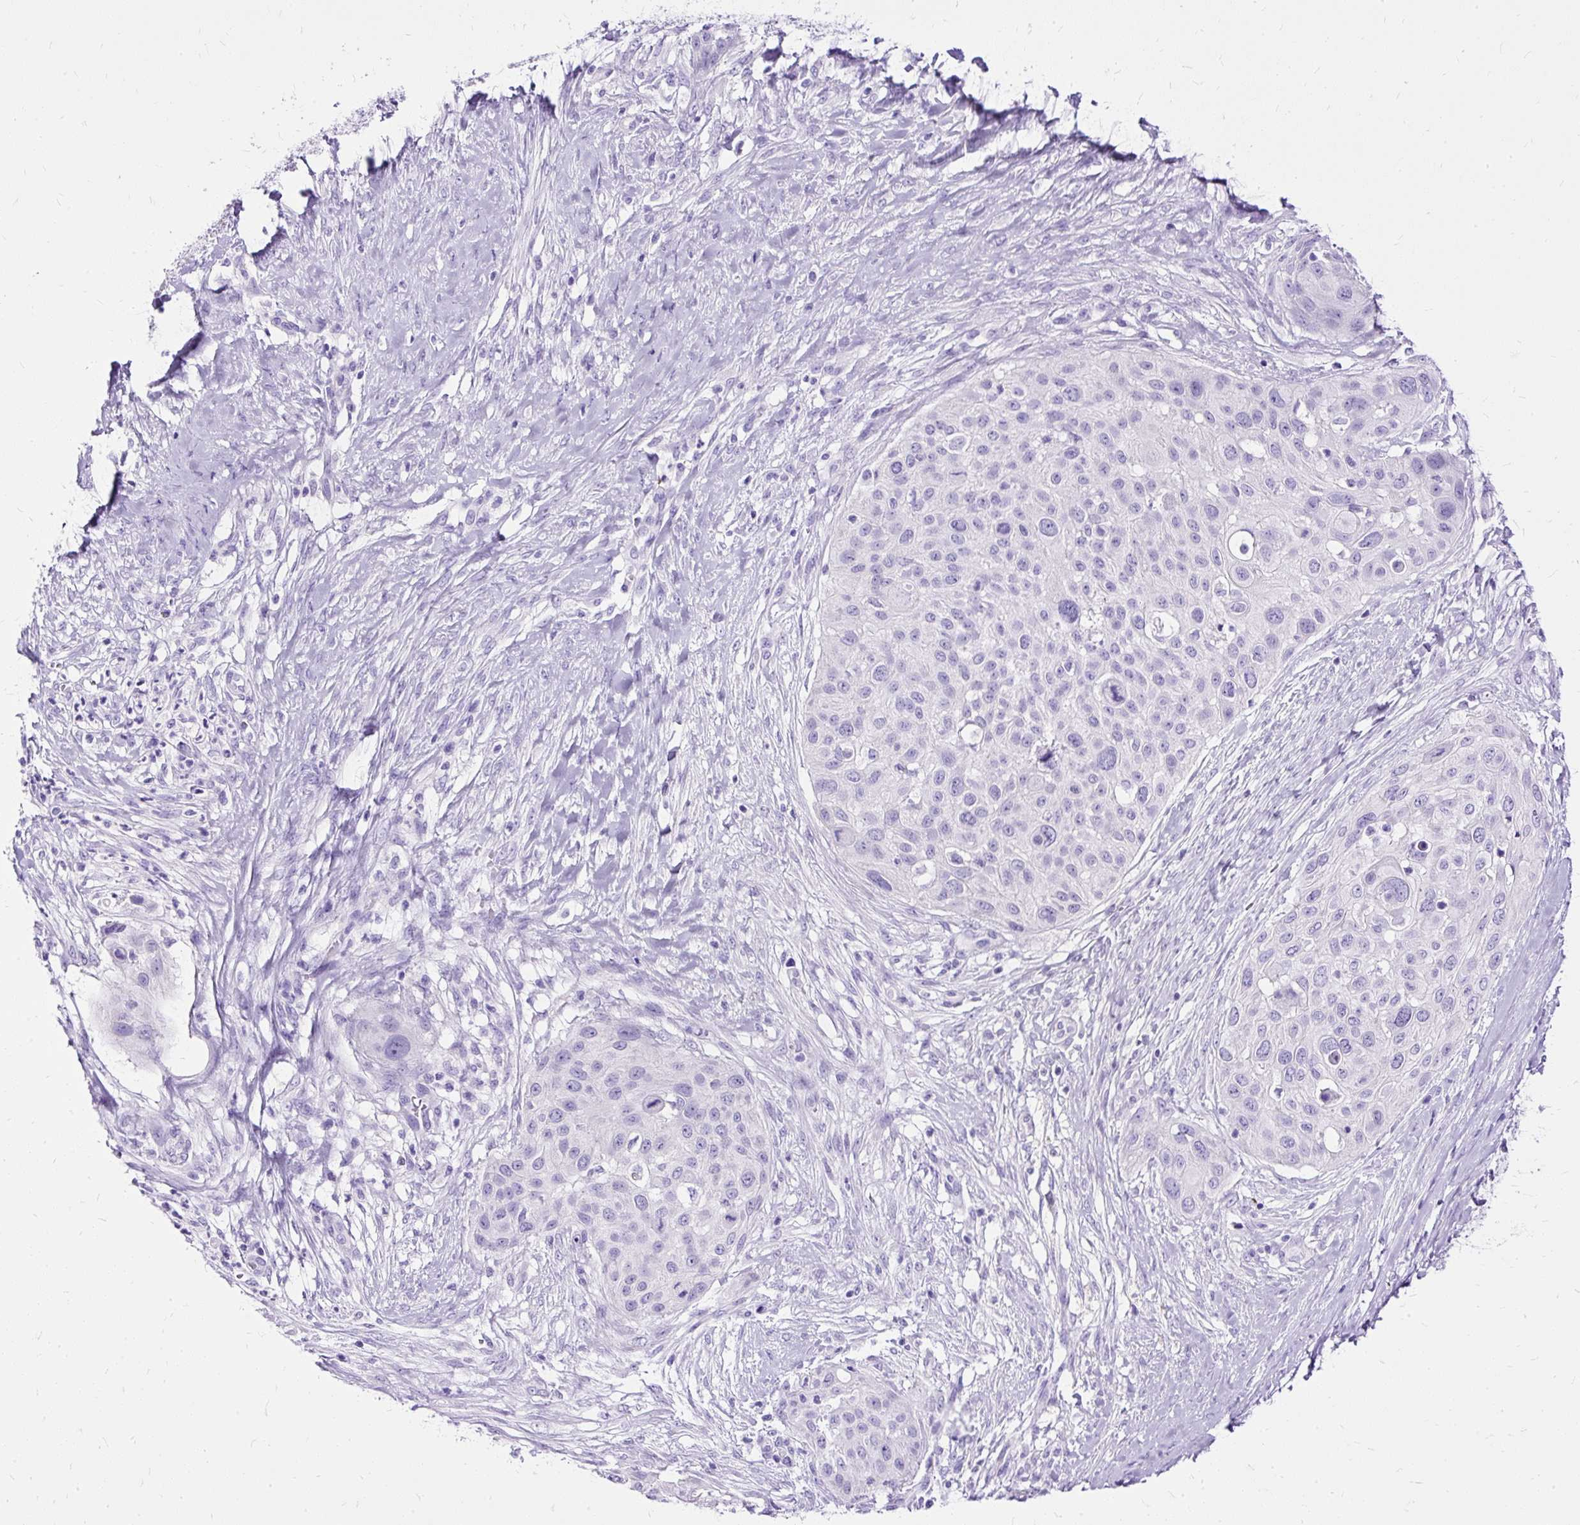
{"staining": {"intensity": "negative", "quantity": "none", "location": "none"}, "tissue": "skin cancer", "cell_type": "Tumor cells", "image_type": "cancer", "snomed": [{"axis": "morphology", "description": "Squamous cell carcinoma, NOS"}, {"axis": "topography", "description": "Skin"}], "caption": "High magnification brightfield microscopy of skin cancer (squamous cell carcinoma) stained with DAB (3,3'-diaminobenzidine) (brown) and counterstained with hematoxylin (blue): tumor cells show no significant staining. (DAB immunohistochemistry (IHC), high magnification).", "gene": "HEY1", "patient": {"sex": "female", "age": 87}}